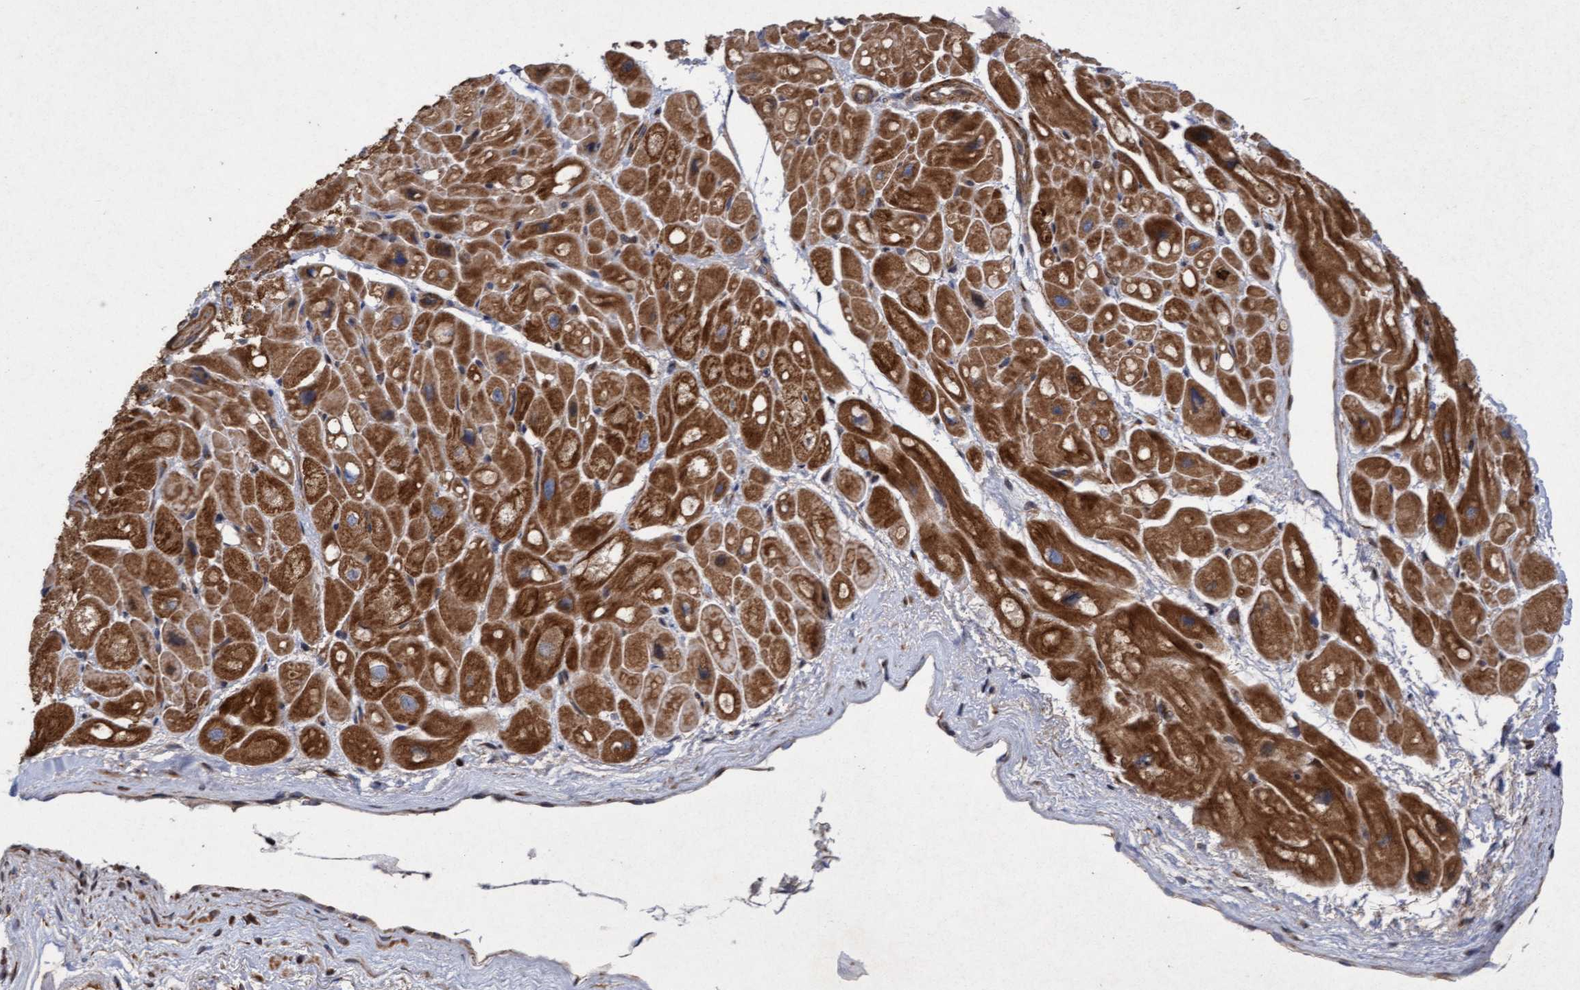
{"staining": {"intensity": "strong", "quantity": ">75%", "location": "cytoplasmic/membranous"}, "tissue": "heart muscle", "cell_type": "Cardiomyocytes", "image_type": "normal", "snomed": [{"axis": "morphology", "description": "Normal tissue, NOS"}, {"axis": "topography", "description": "Heart"}], "caption": "The photomicrograph exhibits staining of normal heart muscle, revealing strong cytoplasmic/membranous protein expression (brown color) within cardiomyocytes. (DAB = brown stain, brightfield microscopy at high magnification).", "gene": "ELP5", "patient": {"sex": "male", "age": 49}}